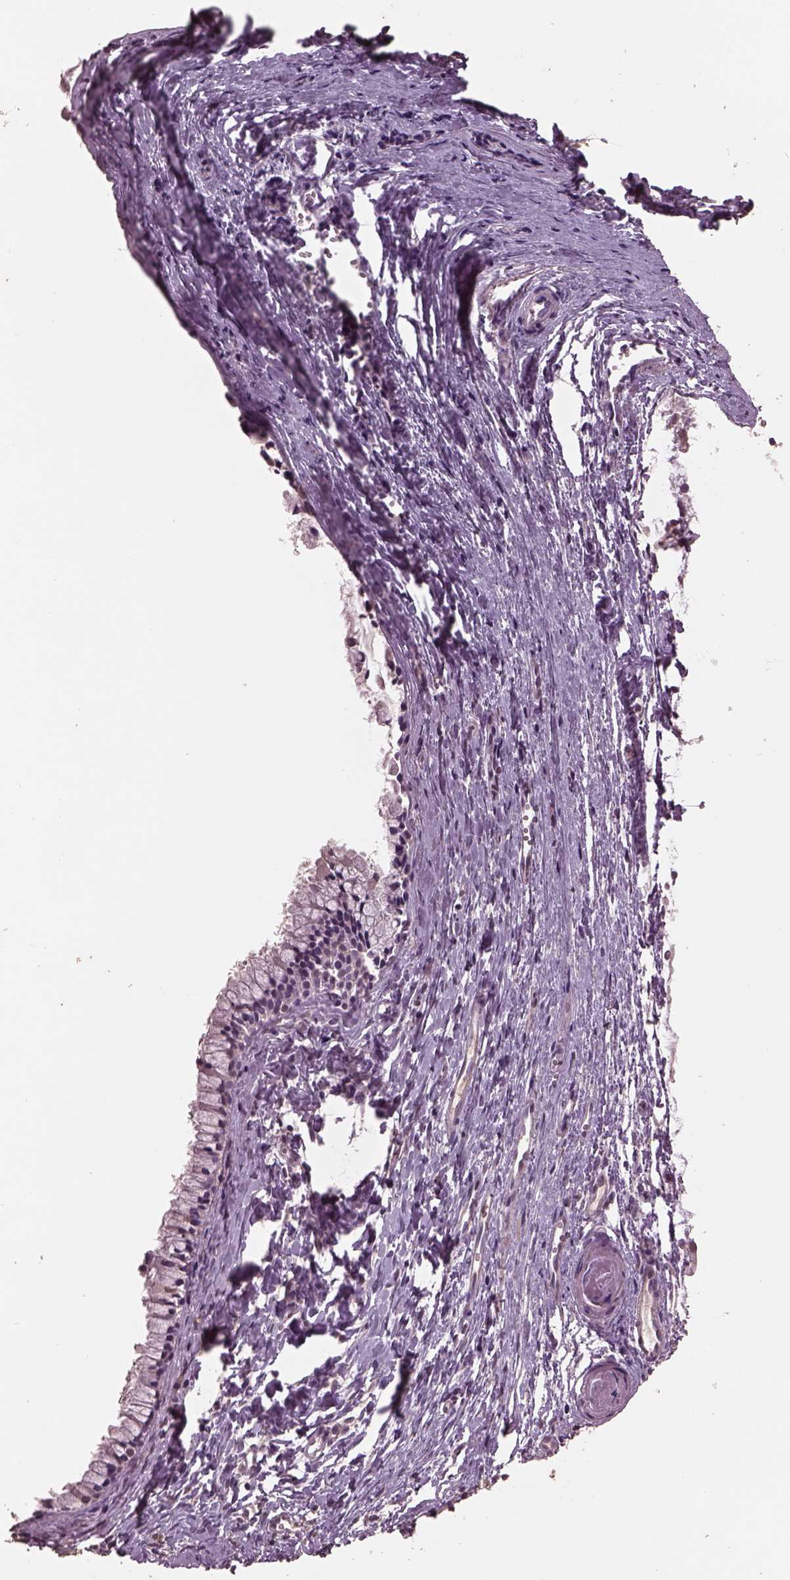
{"staining": {"intensity": "negative", "quantity": "none", "location": "none"}, "tissue": "nasopharynx", "cell_type": "Respiratory epithelial cells", "image_type": "normal", "snomed": [{"axis": "morphology", "description": "Normal tissue, NOS"}, {"axis": "topography", "description": "Nasopharynx"}], "caption": "The immunohistochemistry image has no significant staining in respiratory epithelial cells of nasopharynx.", "gene": "CPT1C", "patient": {"sex": "male", "age": 83}}